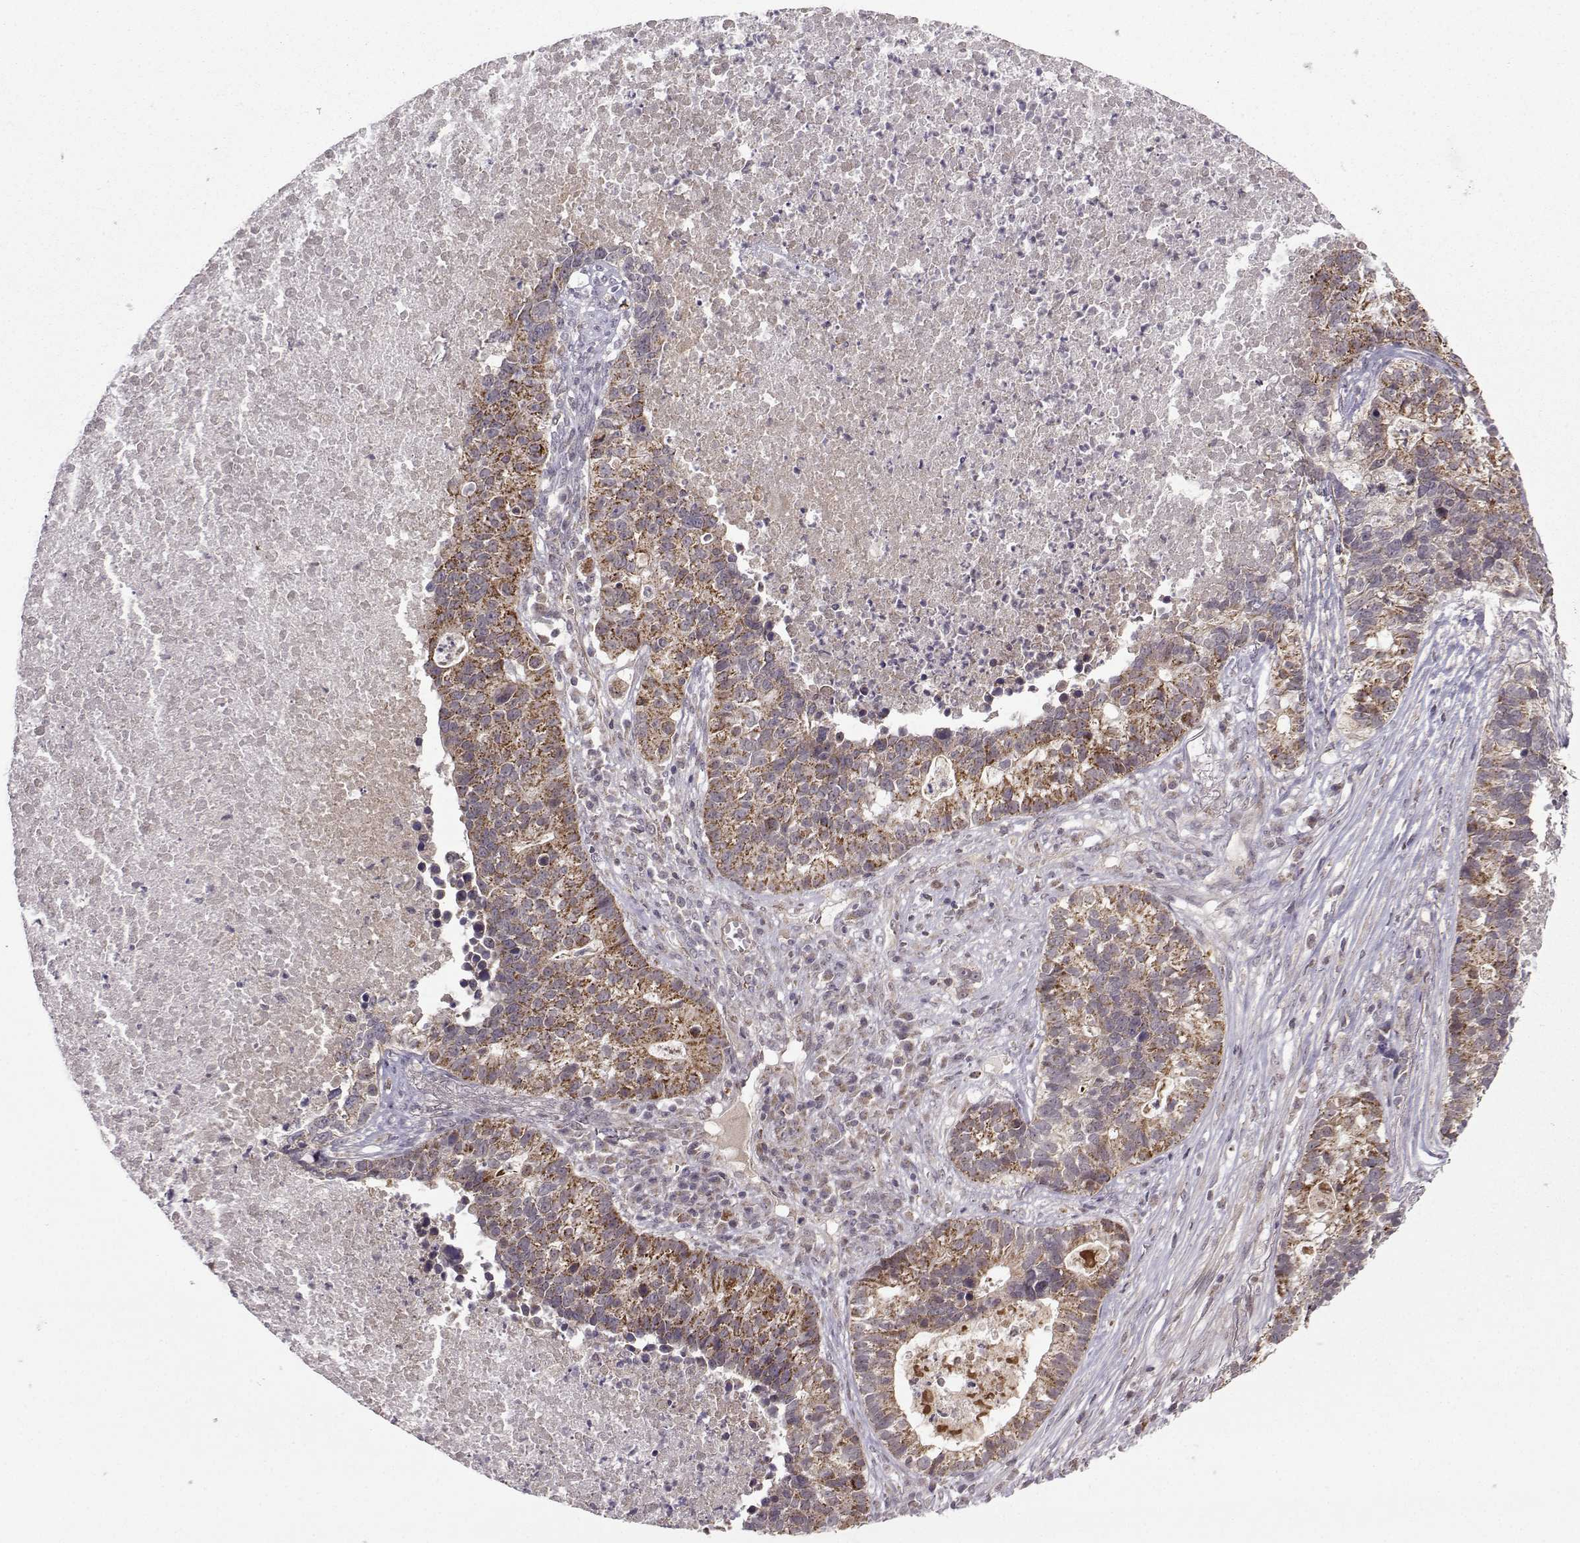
{"staining": {"intensity": "moderate", "quantity": "25%-75%", "location": "cytoplasmic/membranous"}, "tissue": "lung cancer", "cell_type": "Tumor cells", "image_type": "cancer", "snomed": [{"axis": "morphology", "description": "Adenocarcinoma, NOS"}, {"axis": "topography", "description": "Lung"}], "caption": "Lung cancer was stained to show a protein in brown. There is medium levels of moderate cytoplasmic/membranous staining in approximately 25%-75% of tumor cells.", "gene": "NECAB3", "patient": {"sex": "male", "age": 57}}